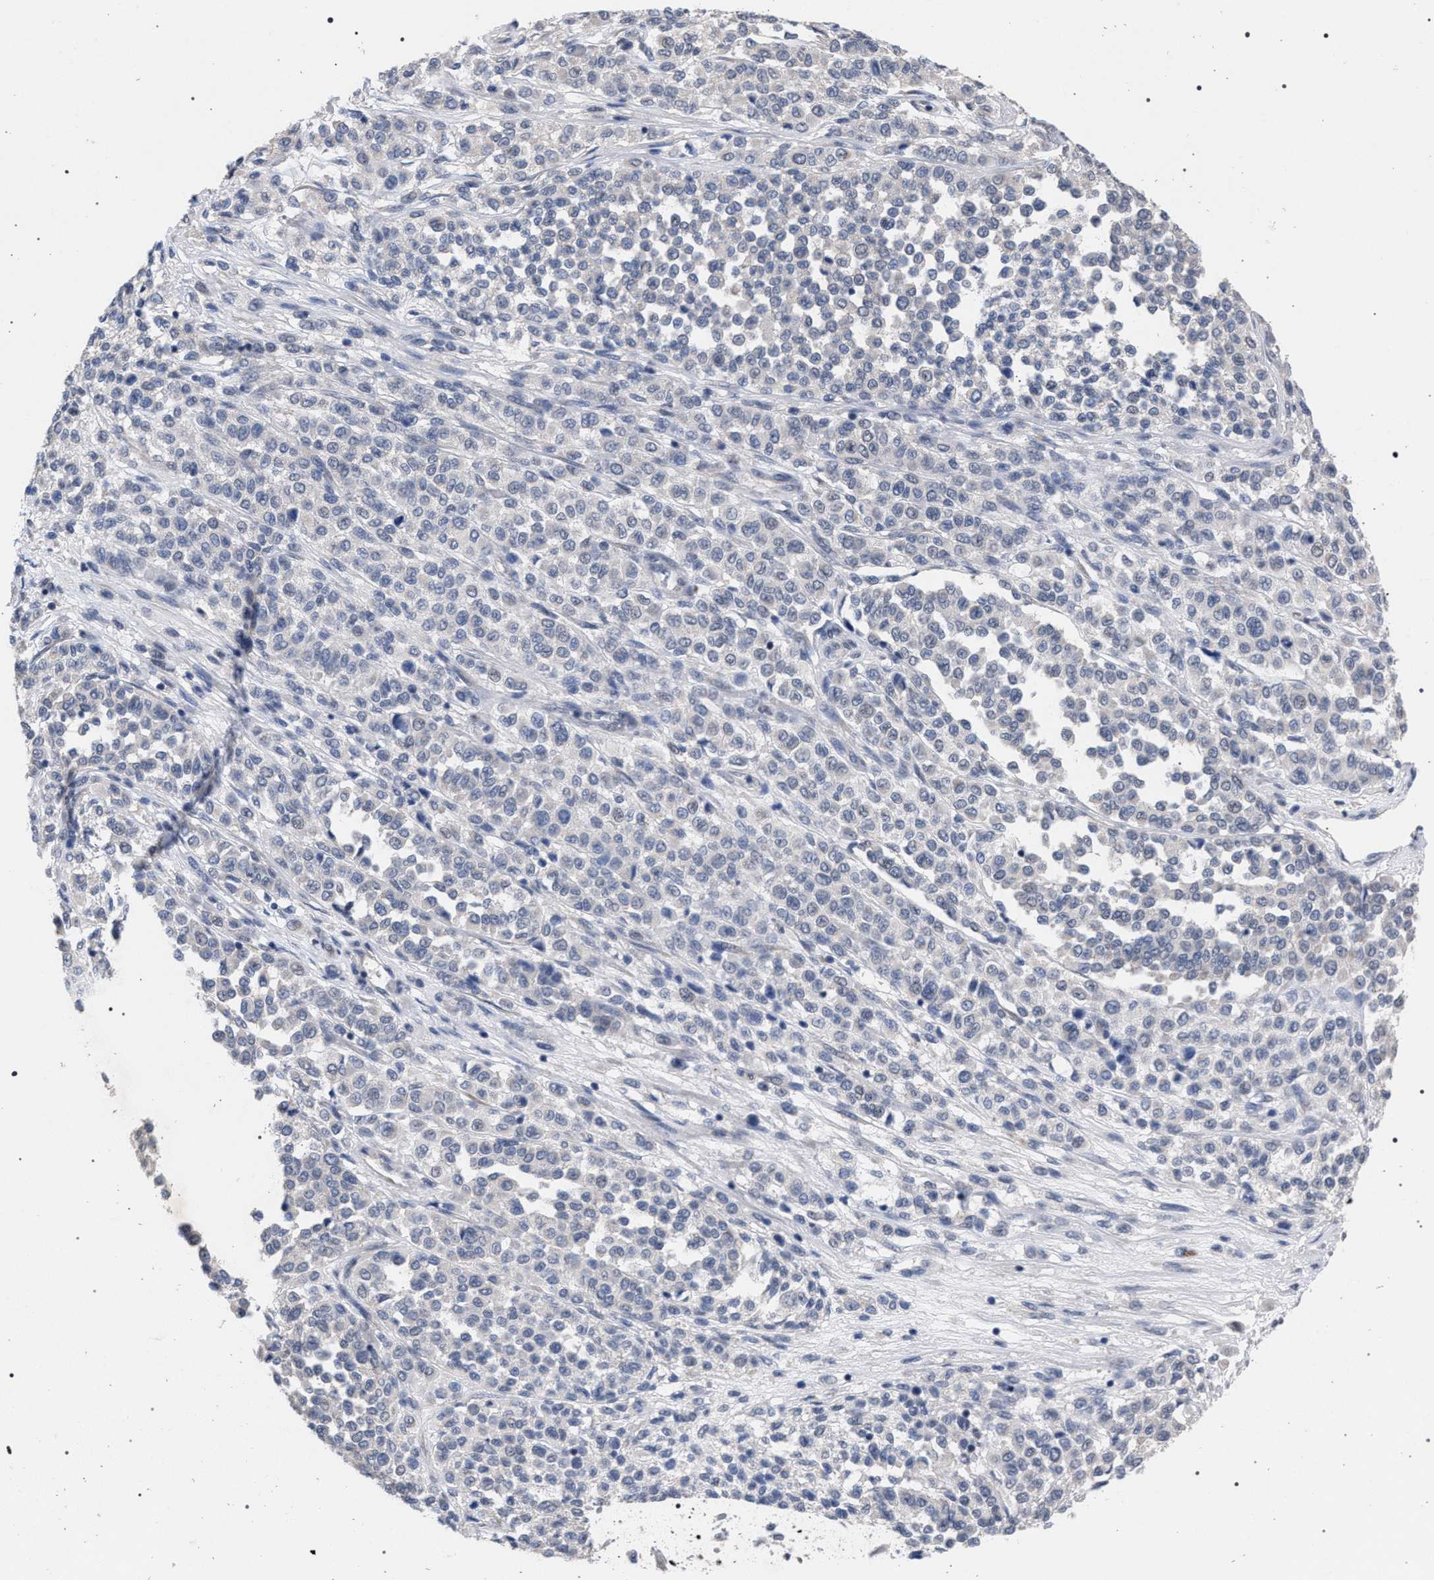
{"staining": {"intensity": "negative", "quantity": "none", "location": "none"}, "tissue": "melanoma", "cell_type": "Tumor cells", "image_type": "cancer", "snomed": [{"axis": "morphology", "description": "Malignant melanoma, Metastatic site"}, {"axis": "topography", "description": "Pancreas"}], "caption": "A high-resolution micrograph shows immunohistochemistry staining of melanoma, which shows no significant positivity in tumor cells.", "gene": "GOLGA2", "patient": {"sex": "female", "age": 30}}